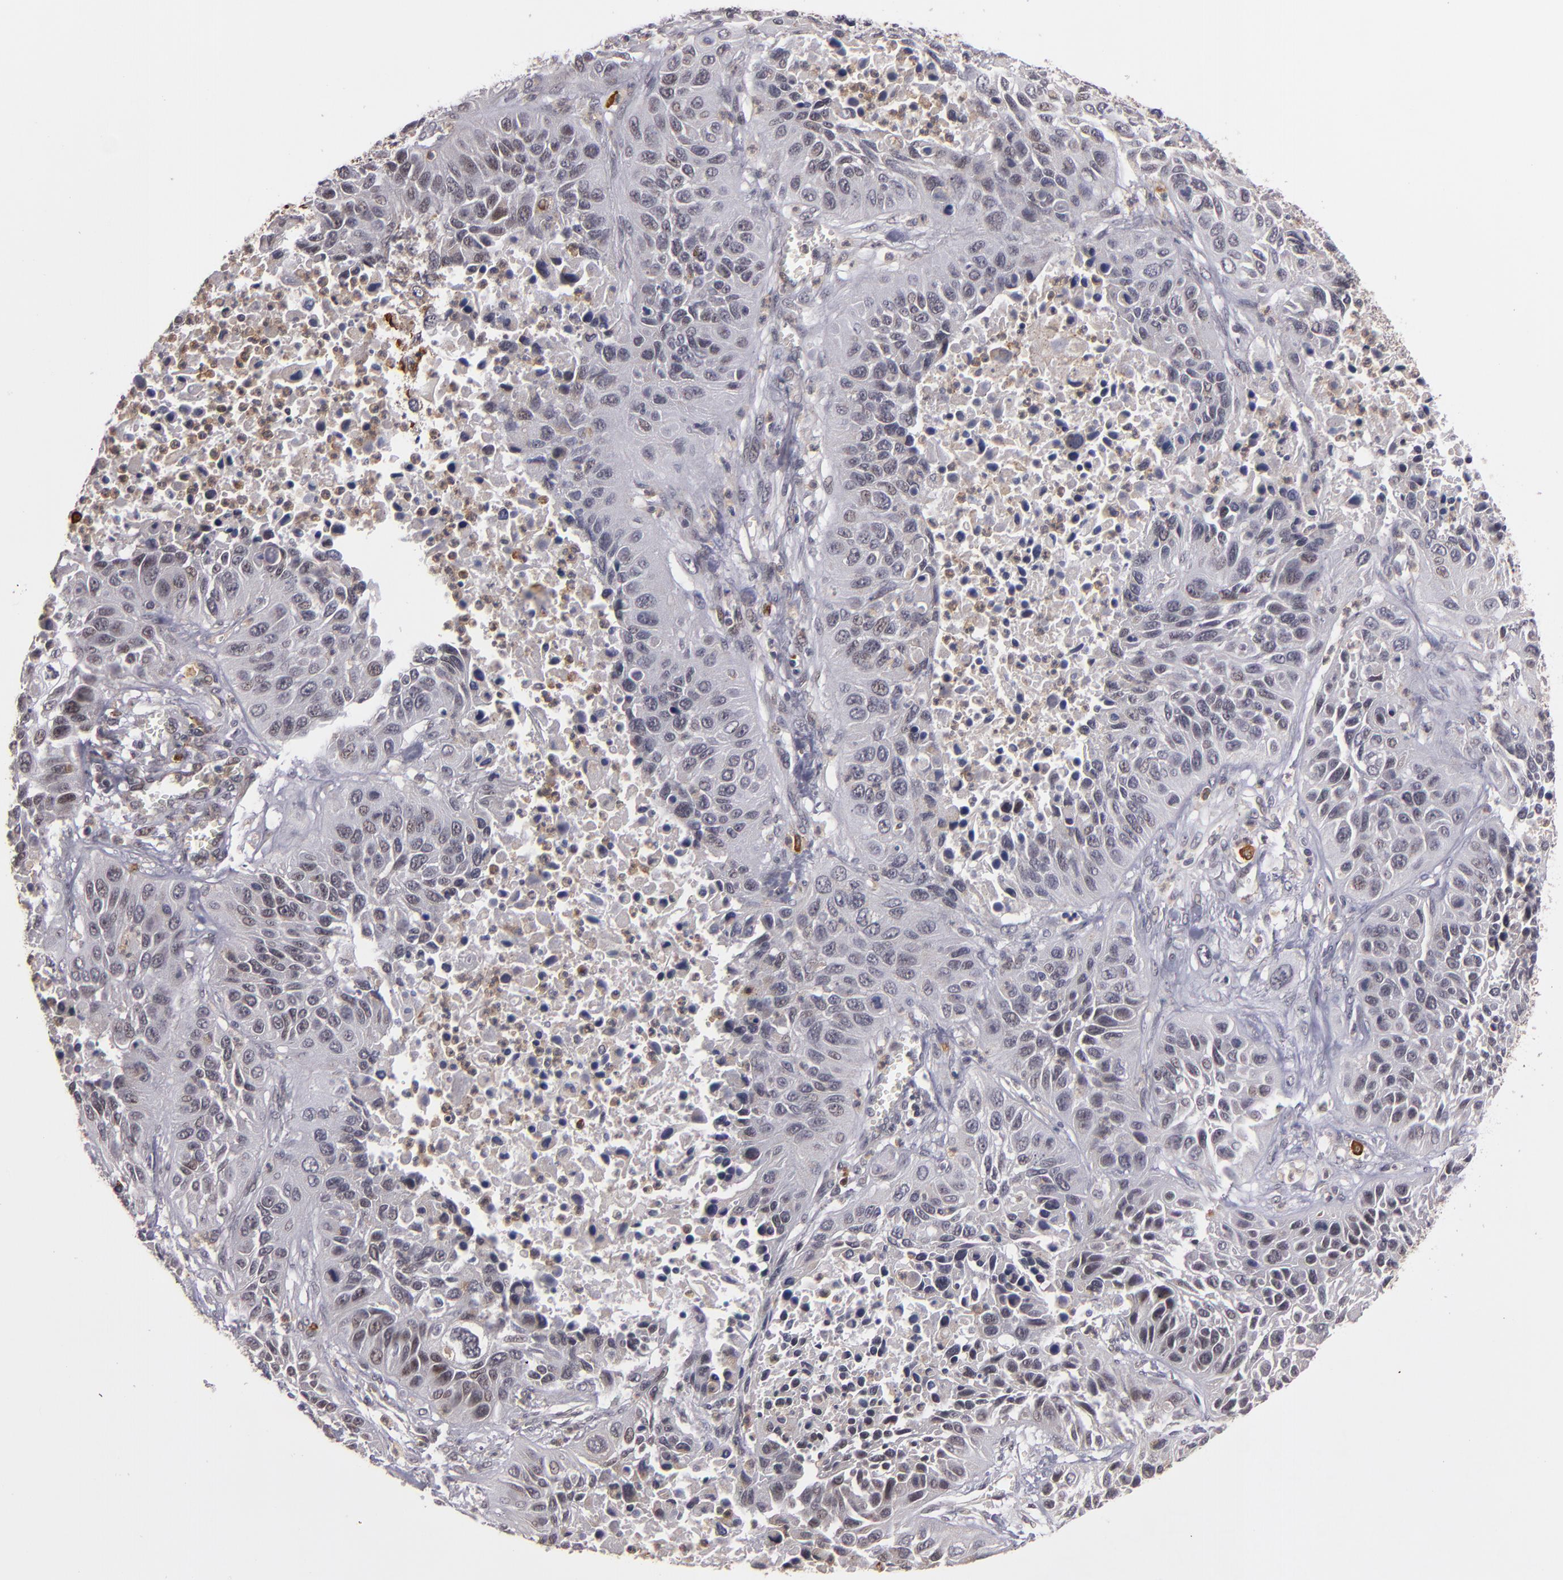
{"staining": {"intensity": "weak", "quantity": "<25%", "location": "nuclear"}, "tissue": "lung cancer", "cell_type": "Tumor cells", "image_type": "cancer", "snomed": [{"axis": "morphology", "description": "Squamous cell carcinoma, NOS"}, {"axis": "topography", "description": "Lung"}], "caption": "Protein analysis of lung cancer (squamous cell carcinoma) demonstrates no significant staining in tumor cells.", "gene": "STX3", "patient": {"sex": "female", "age": 76}}